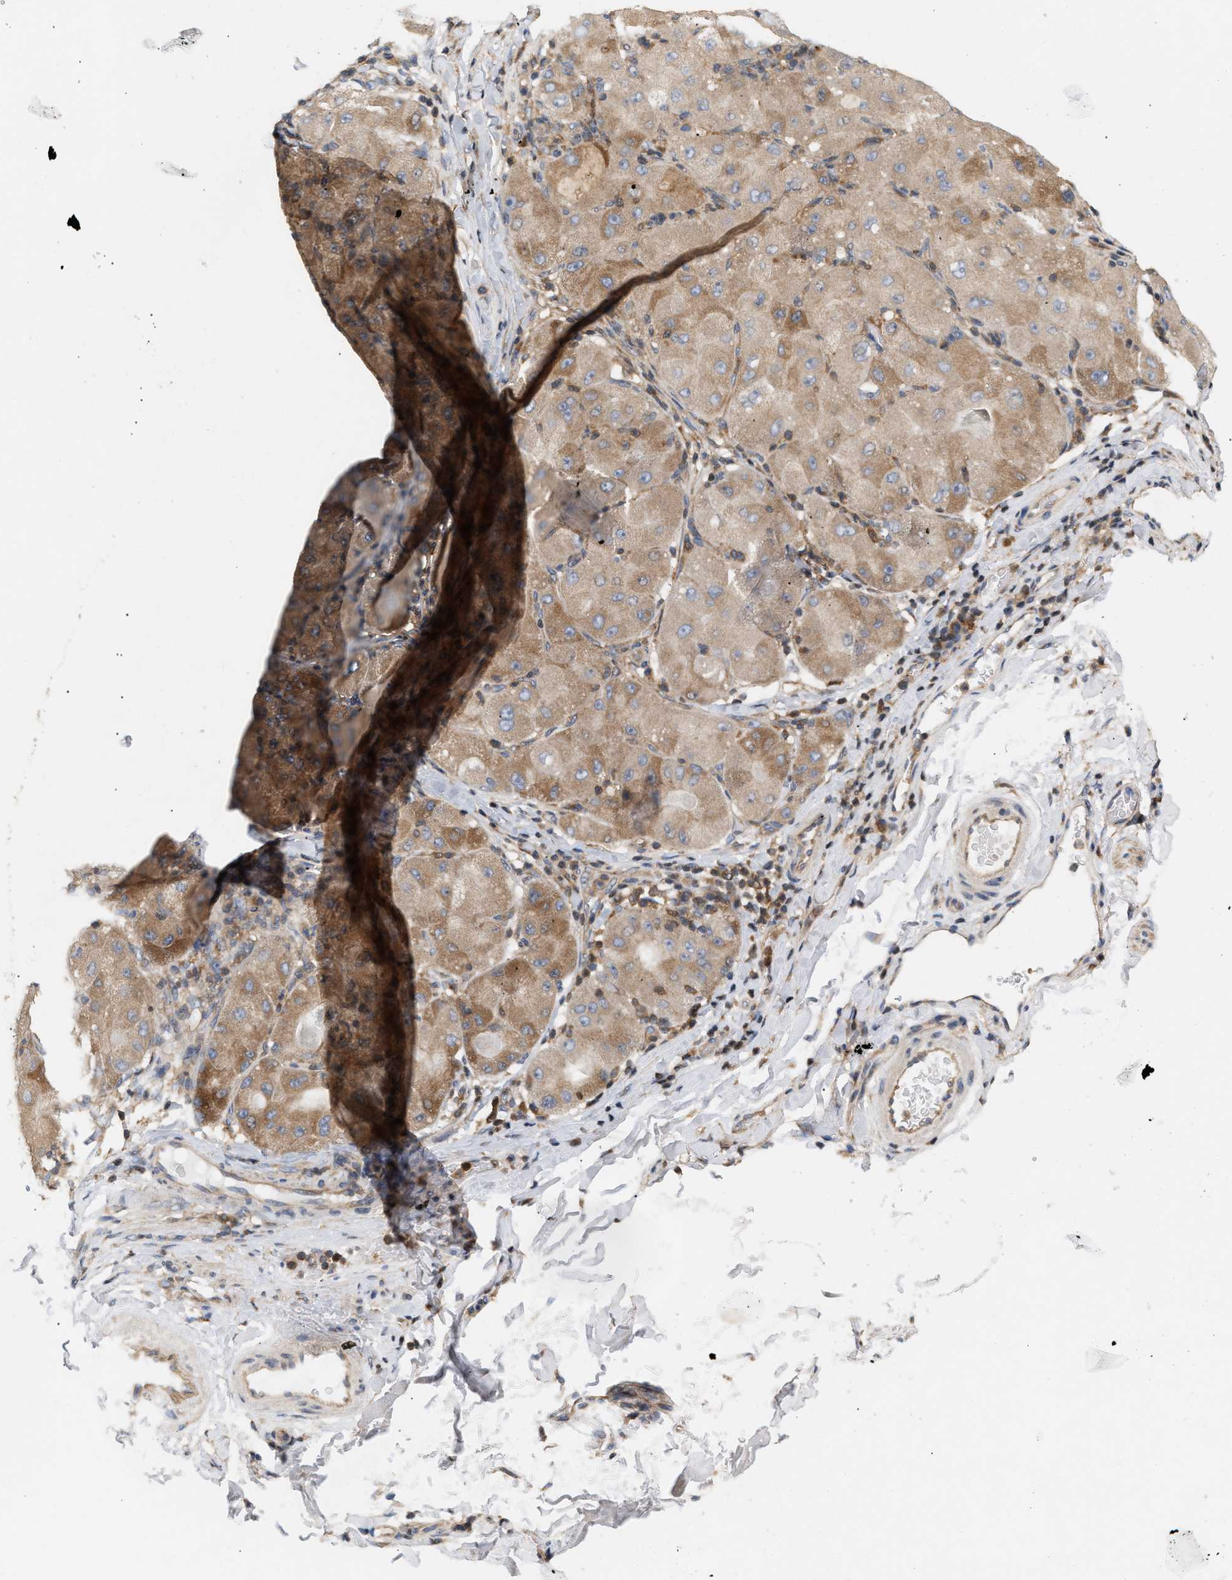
{"staining": {"intensity": "moderate", "quantity": ">75%", "location": "cytoplasmic/membranous"}, "tissue": "liver cancer", "cell_type": "Tumor cells", "image_type": "cancer", "snomed": [{"axis": "morphology", "description": "Carcinoma, Hepatocellular, NOS"}, {"axis": "topography", "description": "Liver"}], "caption": "Immunohistochemical staining of liver cancer (hepatocellular carcinoma) displays medium levels of moderate cytoplasmic/membranous expression in about >75% of tumor cells.", "gene": "DBNL", "patient": {"sex": "male", "age": 80}}